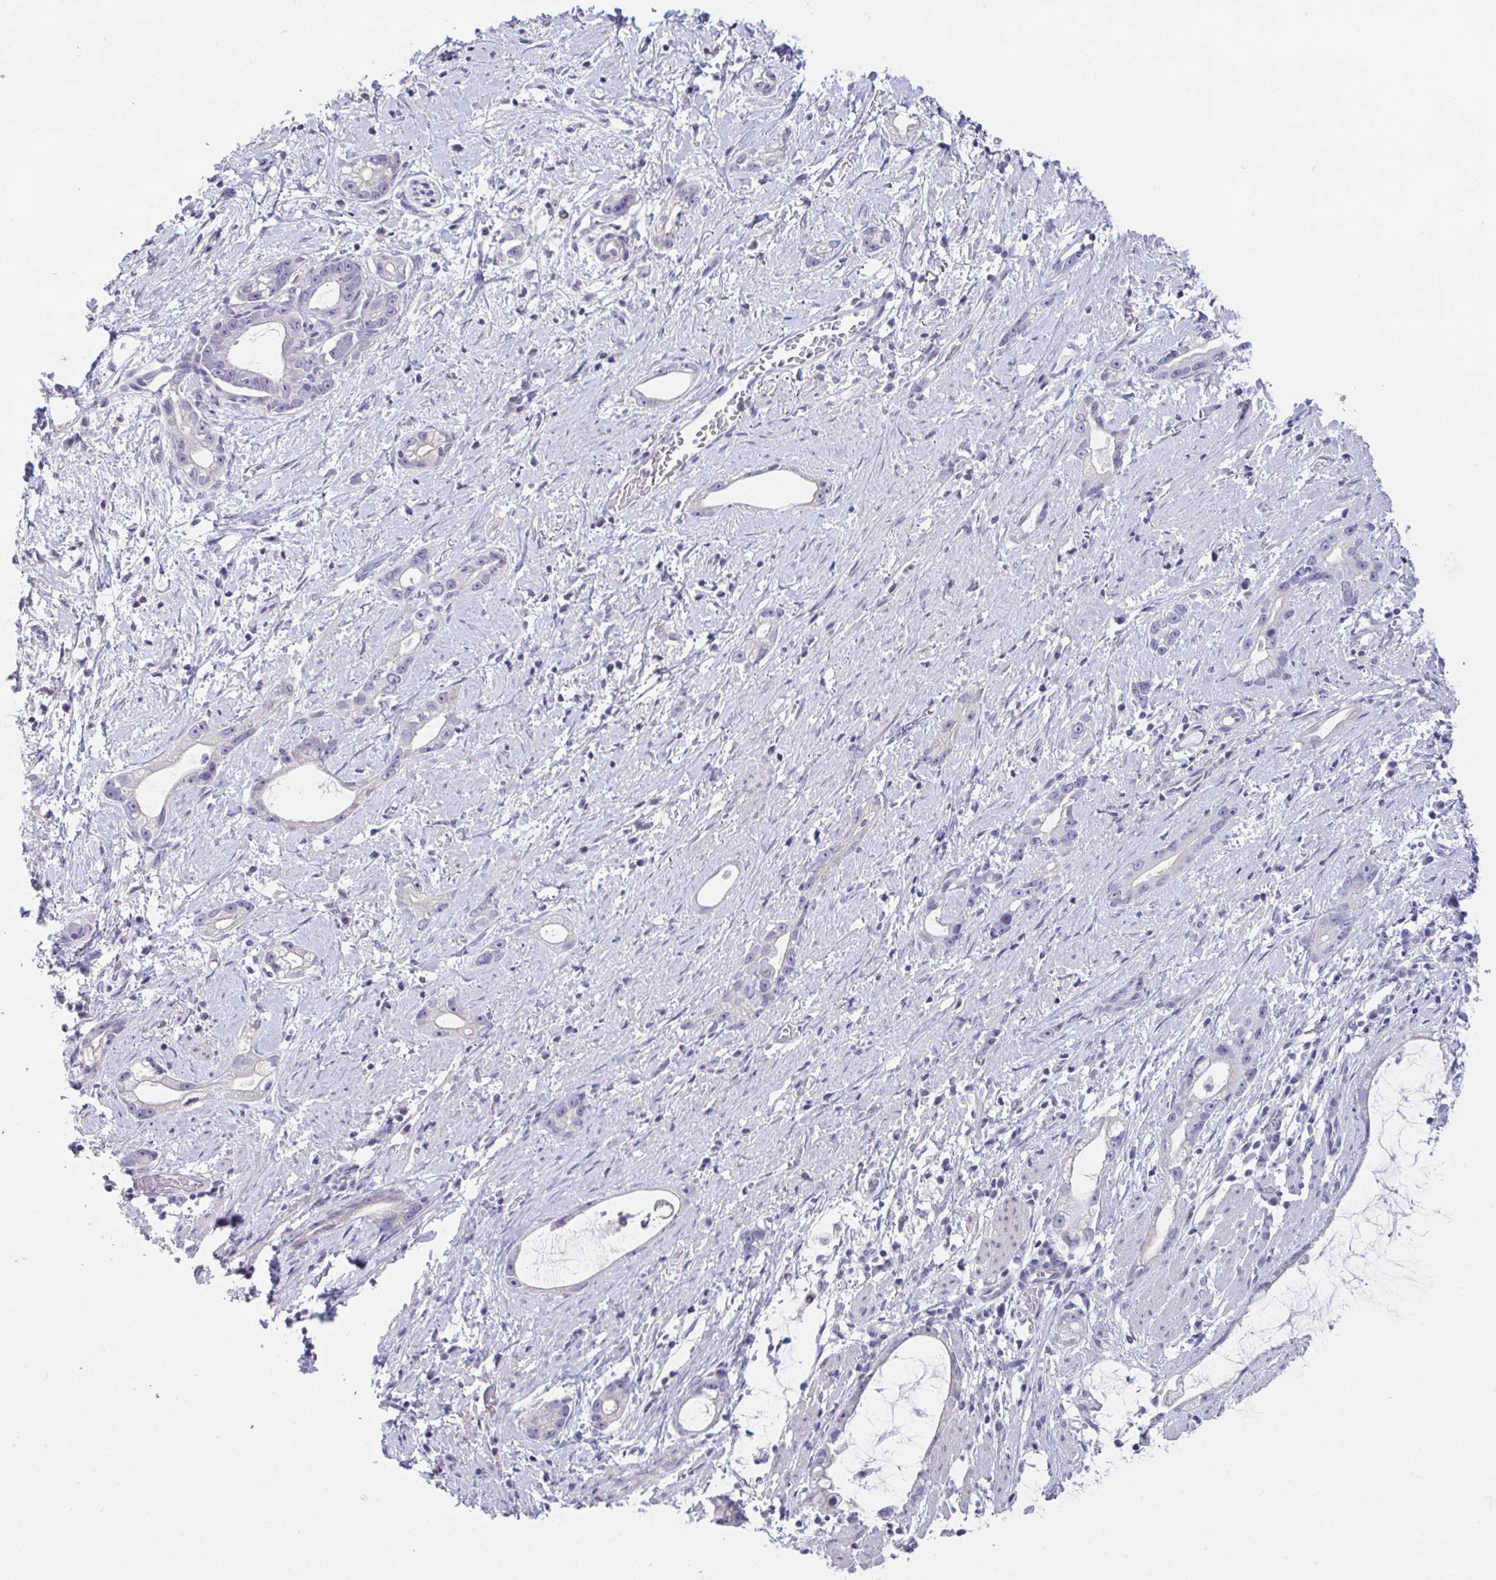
{"staining": {"intensity": "negative", "quantity": "none", "location": "none"}, "tissue": "stomach cancer", "cell_type": "Tumor cells", "image_type": "cancer", "snomed": [{"axis": "morphology", "description": "Adenocarcinoma, NOS"}, {"axis": "topography", "description": "Stomach"}], "caption": "Stomach cancer (adenocarcinoma) was stained to show a protein in brown. There is no significant staining in tumor cells. (Stains: DAB immunohistochemistry (IHC) with hematoxylin counter stain, Microscopy: brightfield microscopy at high magnification).", "gene": "ATP6V0D2", "patient": {"sex": "male", "age": 55}}